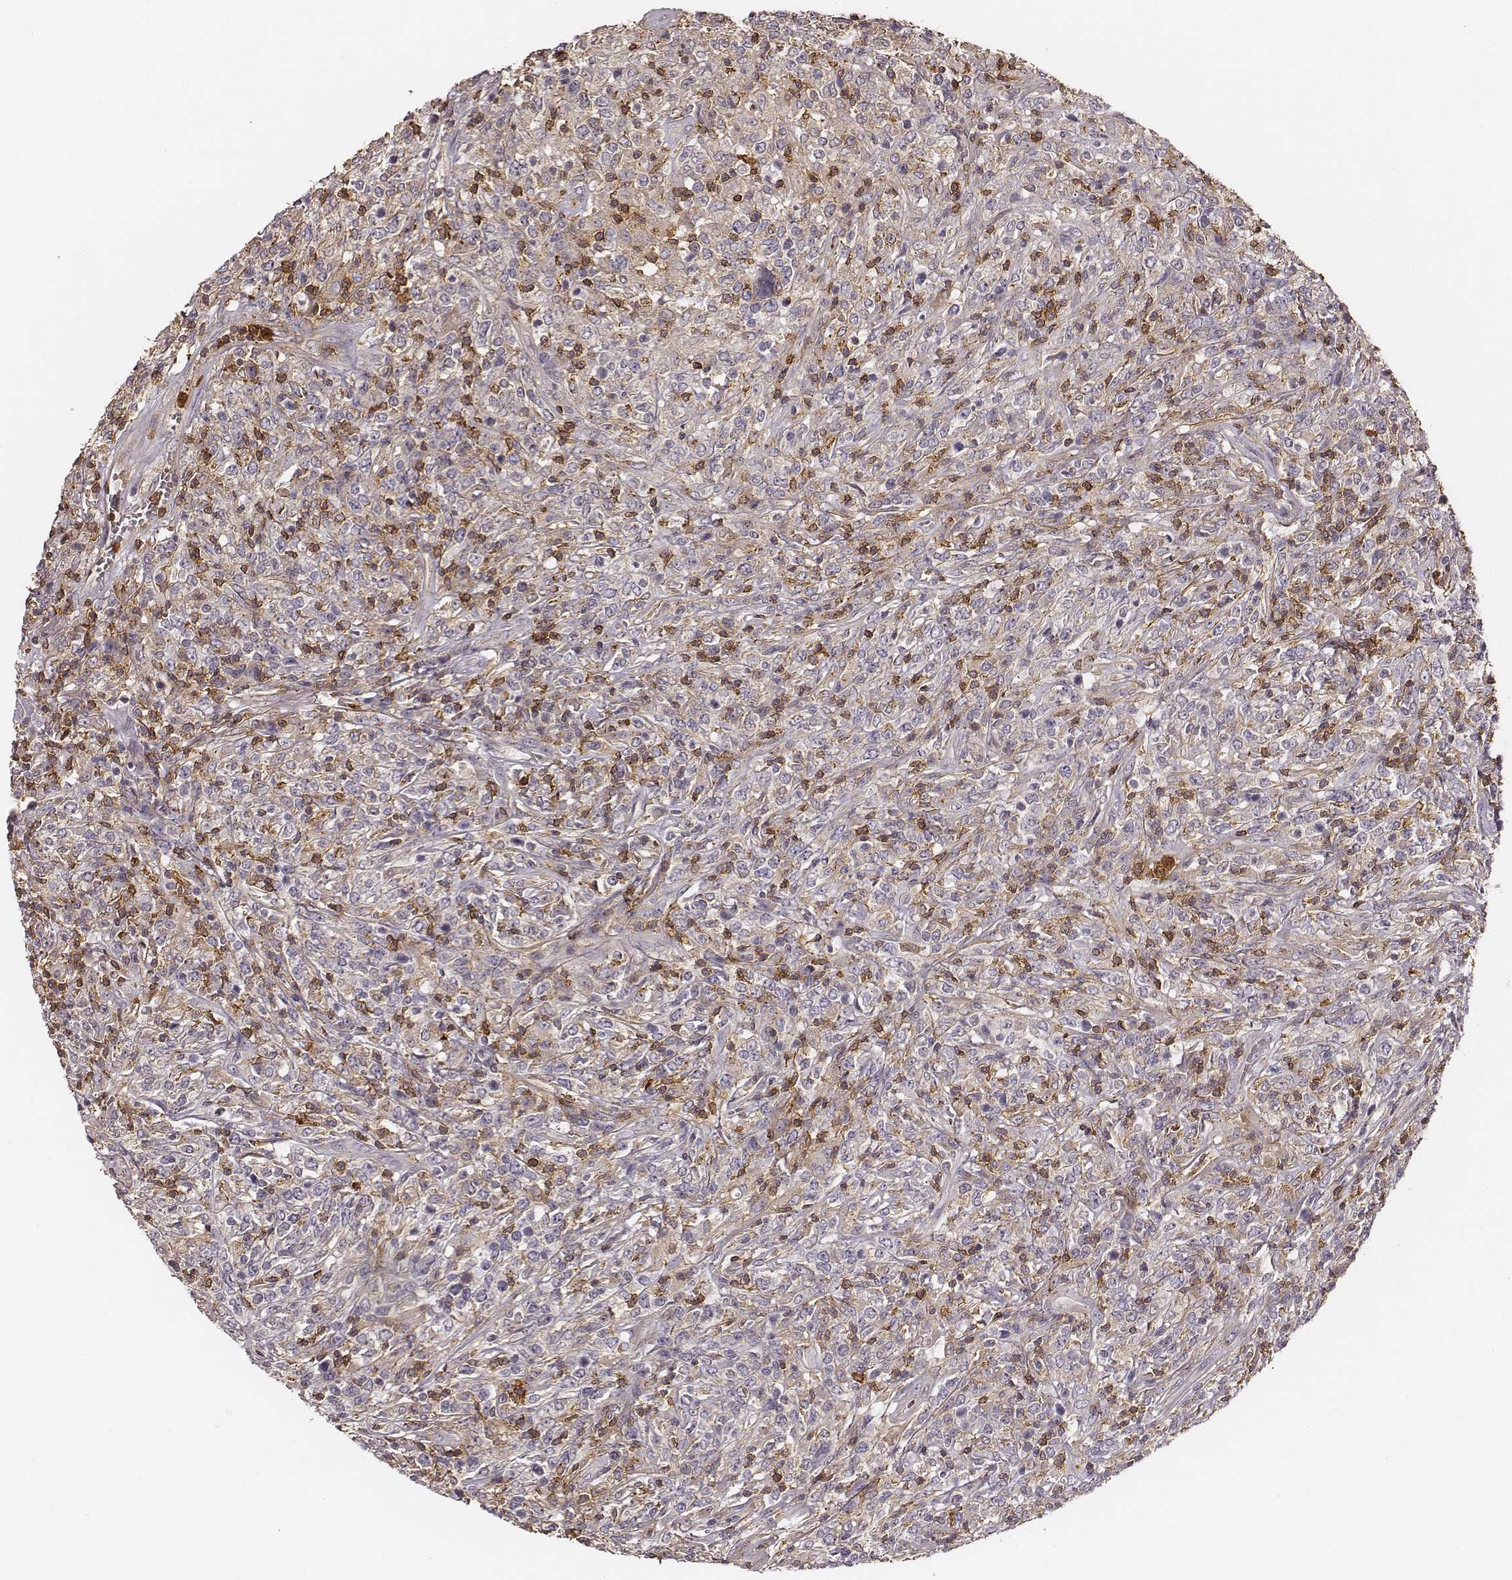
{"staining": {"intensity": "negative", "quantity": "none", "location": "none"}, "tissue": "lymphoma", "cell_type": "Tumor cells", "image_type": "cancer", "snomed": [{"axis": "morphology", "description": "Malignant lymphoma, non-Hodgkin's type, High grade"}, {"axis": "topography", "description": "Lung"}], "caption": "Immunohistochemistry of human lymphoma displays no positivity in tumor cells.", "gene": "ZYX", "patient": {"sex": "male", "age": 79}}